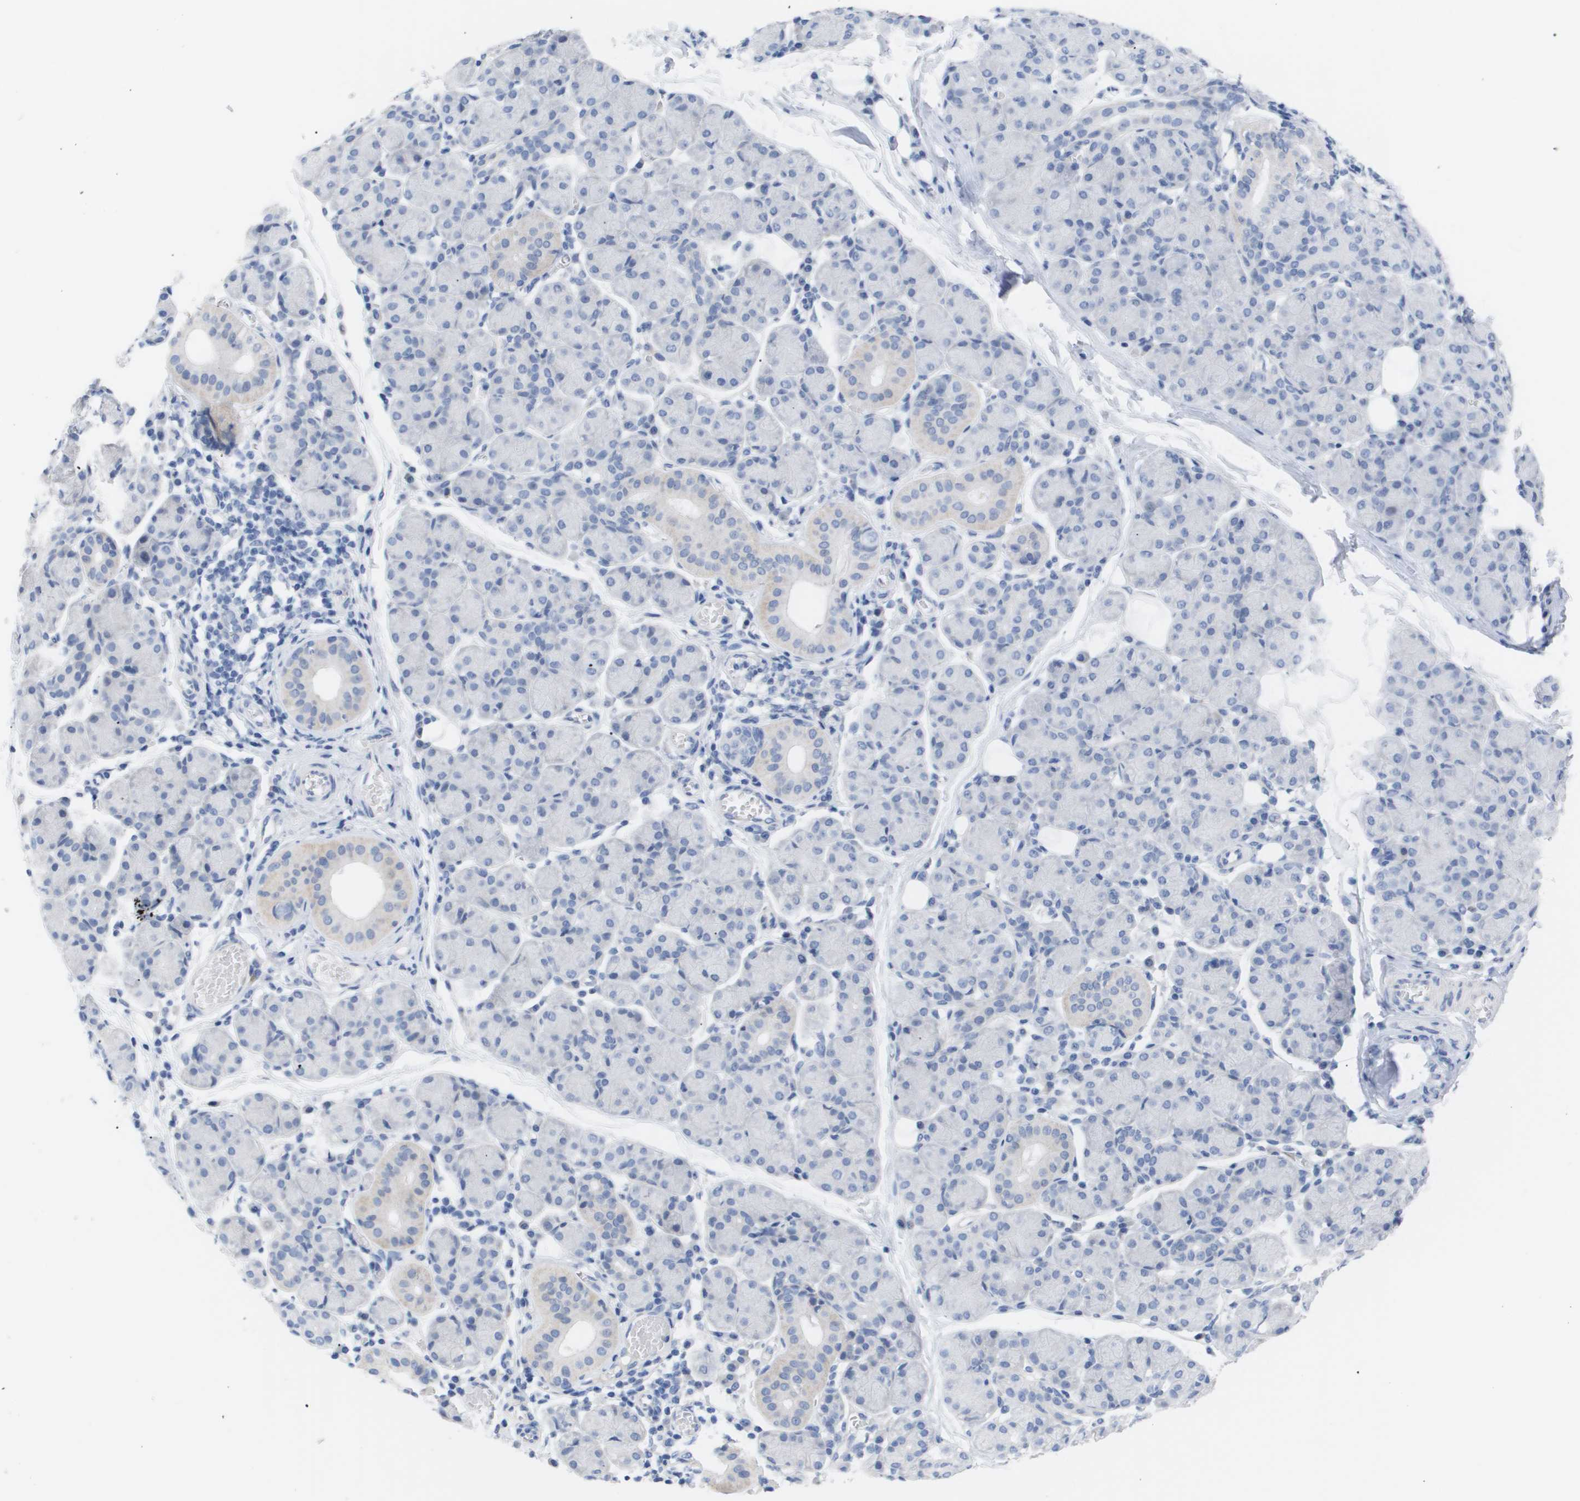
{"staining": {"intensity": "negative", "quantity": "none", "location": "none"}, "tissue": "salivary gland", "cell_type": "Glandular cells", "image_type": "normal", "snomed": [{"axis": "morphology", "description": "Normal tissue, NOS"}, {"axis": "morphology", "description": "Inflammation, NOS"}, {"axis": "topography", "description": "Lymph node"}, {"axis": "topography", "description": "Salivary gland"}], "caption": "Immunohistochemistry histopathology image of benign salivary gland: human salivary gland stained with DAB demonstrates no significant protein positivity in glandular cells. Brightfield microscopy of IHC stained with DAB (brown) and hematoxylin (blue), captured at high magnification.", "gene": "CAV3", "patient": {"sex": "male", "age": 3}}